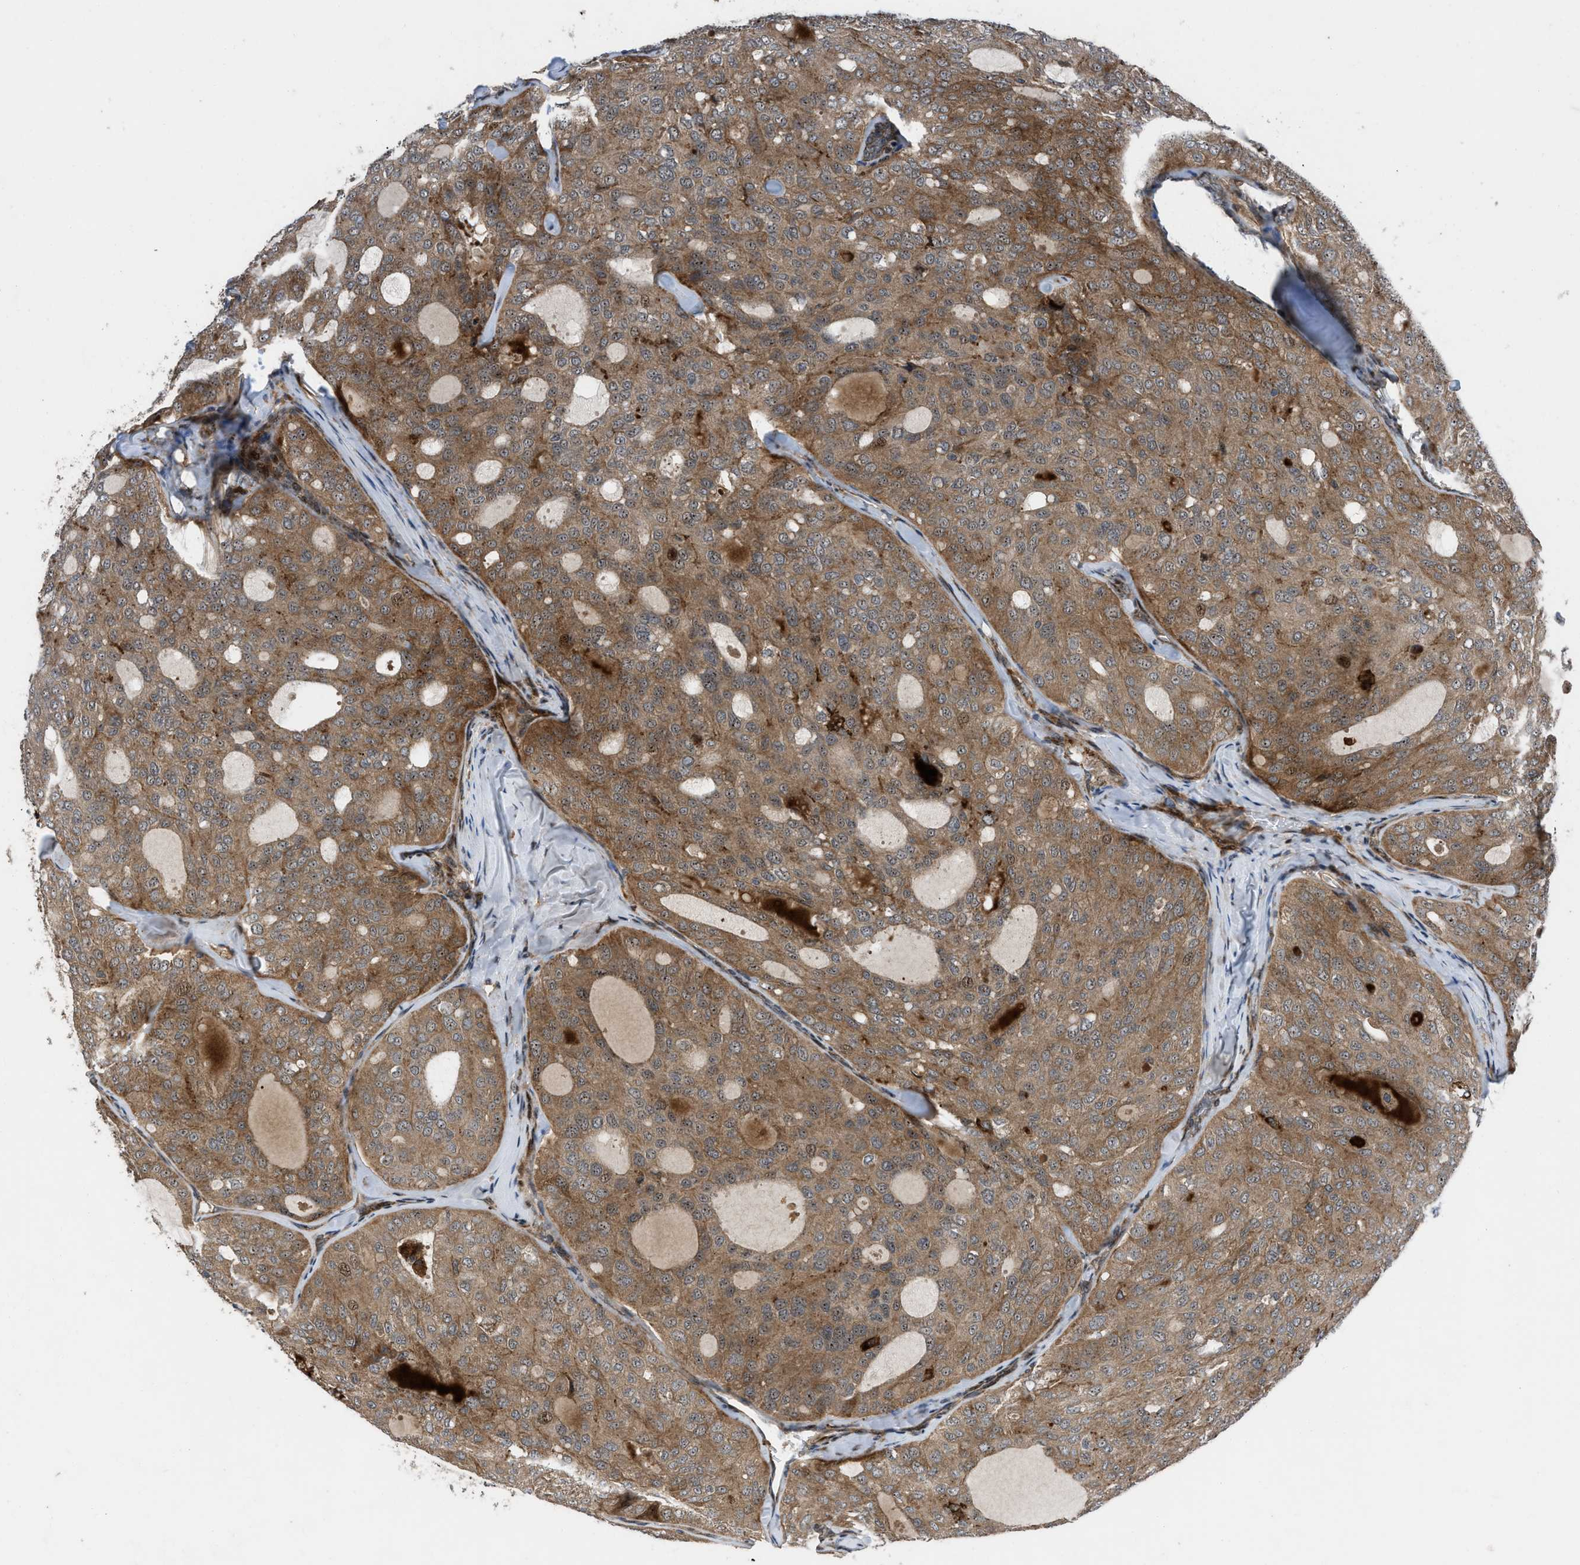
{"staining": {"intensity": "moderate", "quantity": ">75%", "location": "cytoplasmic/membranous"}, "tissue": "thyroid cancer", "cell_type": "Tumor cells", "image_type": "cancer", "snomed": [{"axis": "morphology", "description": "Follicular adenoma carcinoma, NOS"}, {"axis": "topography", "description": "Thyroid gland"}], "caption": "The photomicrograph exhibits staining of thyroid cancer, revealing moderate cytoplasmic/membranous protein staining (brown color) within tumor cells.", "gene": "AP3M2", "patient": {"sex": "male", "age": 75}}